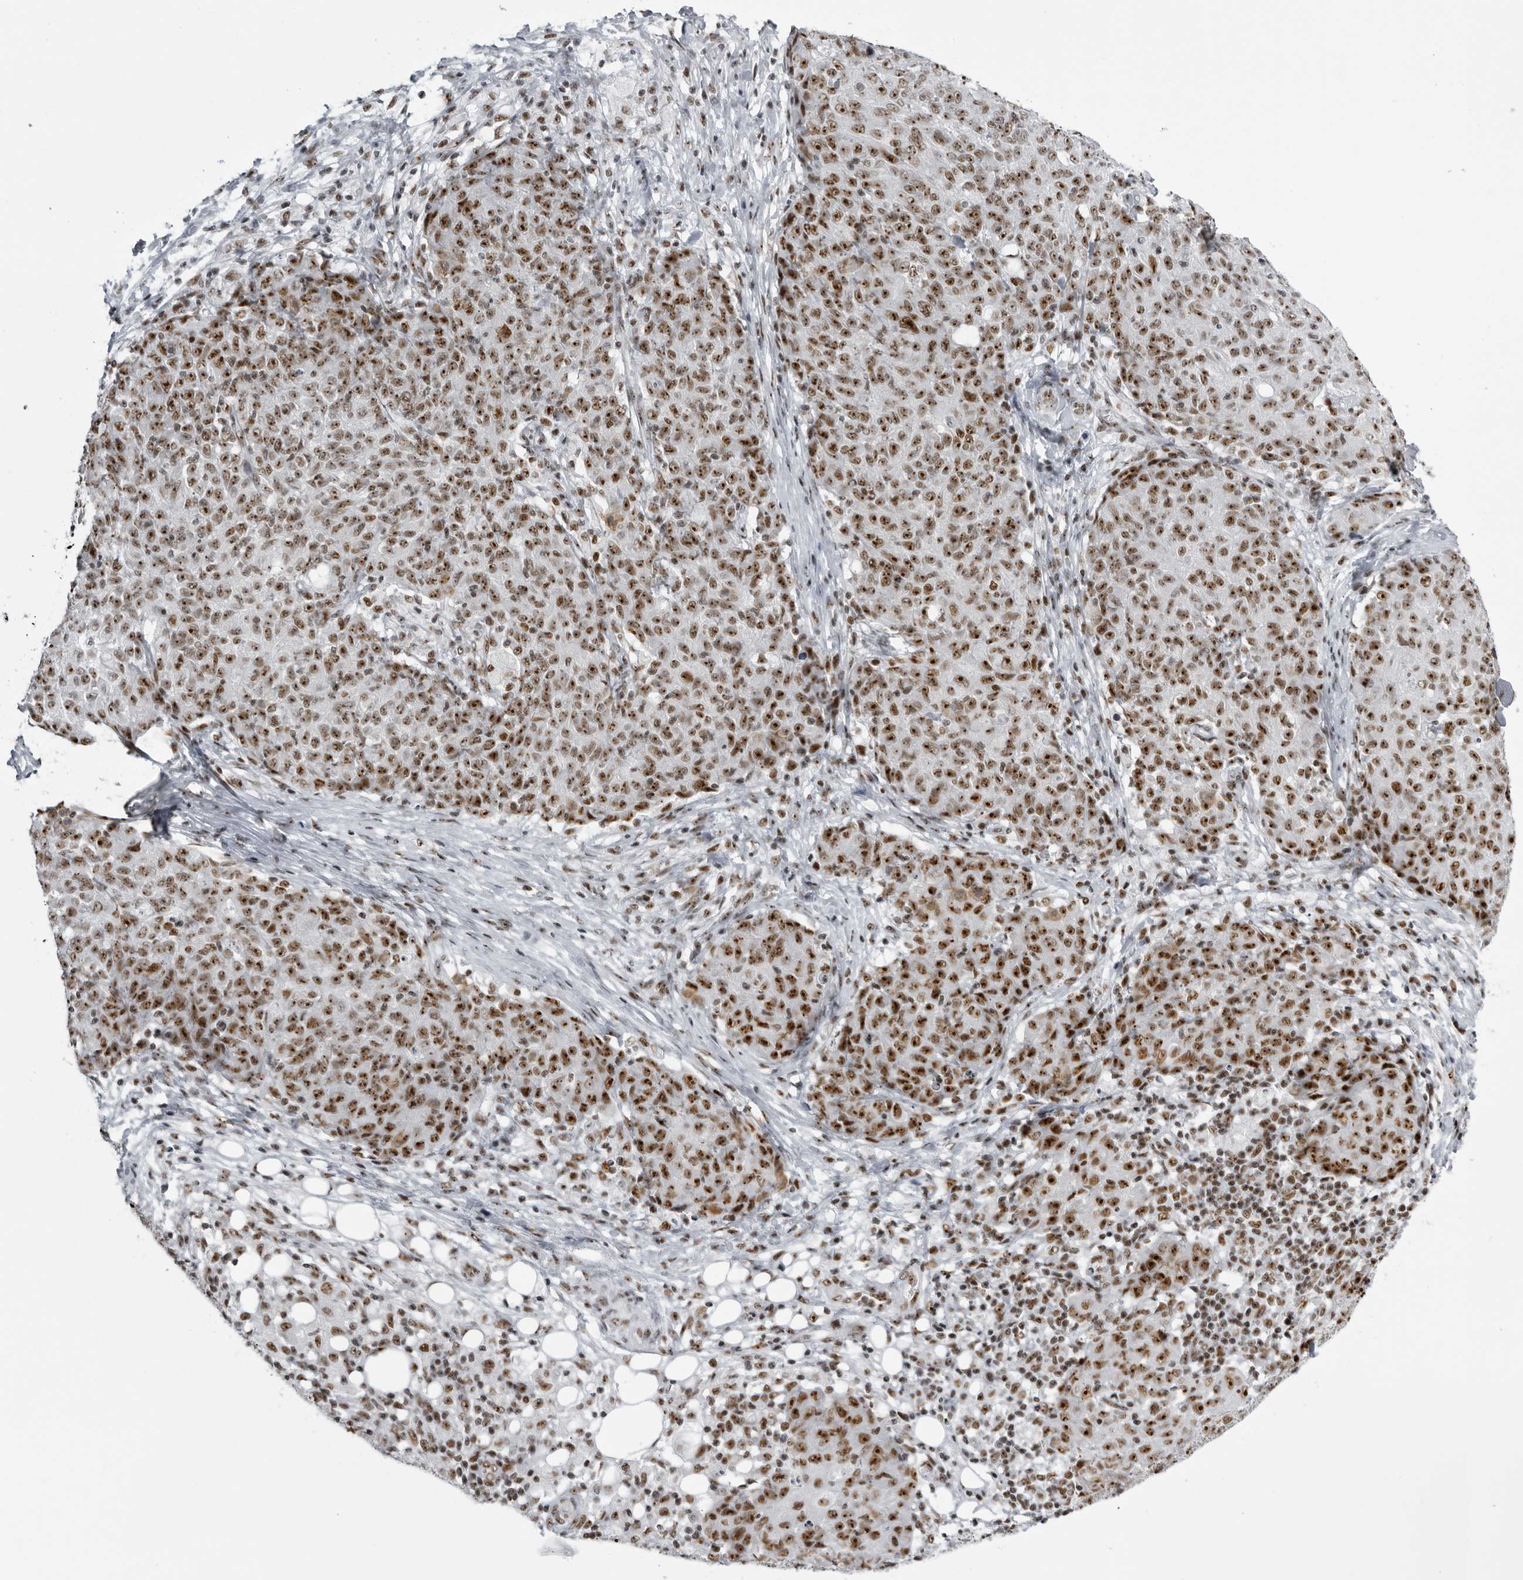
{"staining": {"intensity": "strong", "quantity": ">75%", "location": "nuclear"}, "tissue": "ovarian cancer", "cell_type": "Tumor cells", "image_type": "cancer", "snomed": [{"axis": "morphology", "description": "Carcinoma, endometroid"}, {"axis": "topography", "description": "Ovary"}], "caption": "Tumor cells demonstrate strong nuclear positivity in about >75% of cells in ovarian cancer (endometroid carcinoma). (DAB IHC, brown staining for protein, blue staining for nuclei).", "gene": "DHX9", "patient": {"sex": "female", "age": 42}}